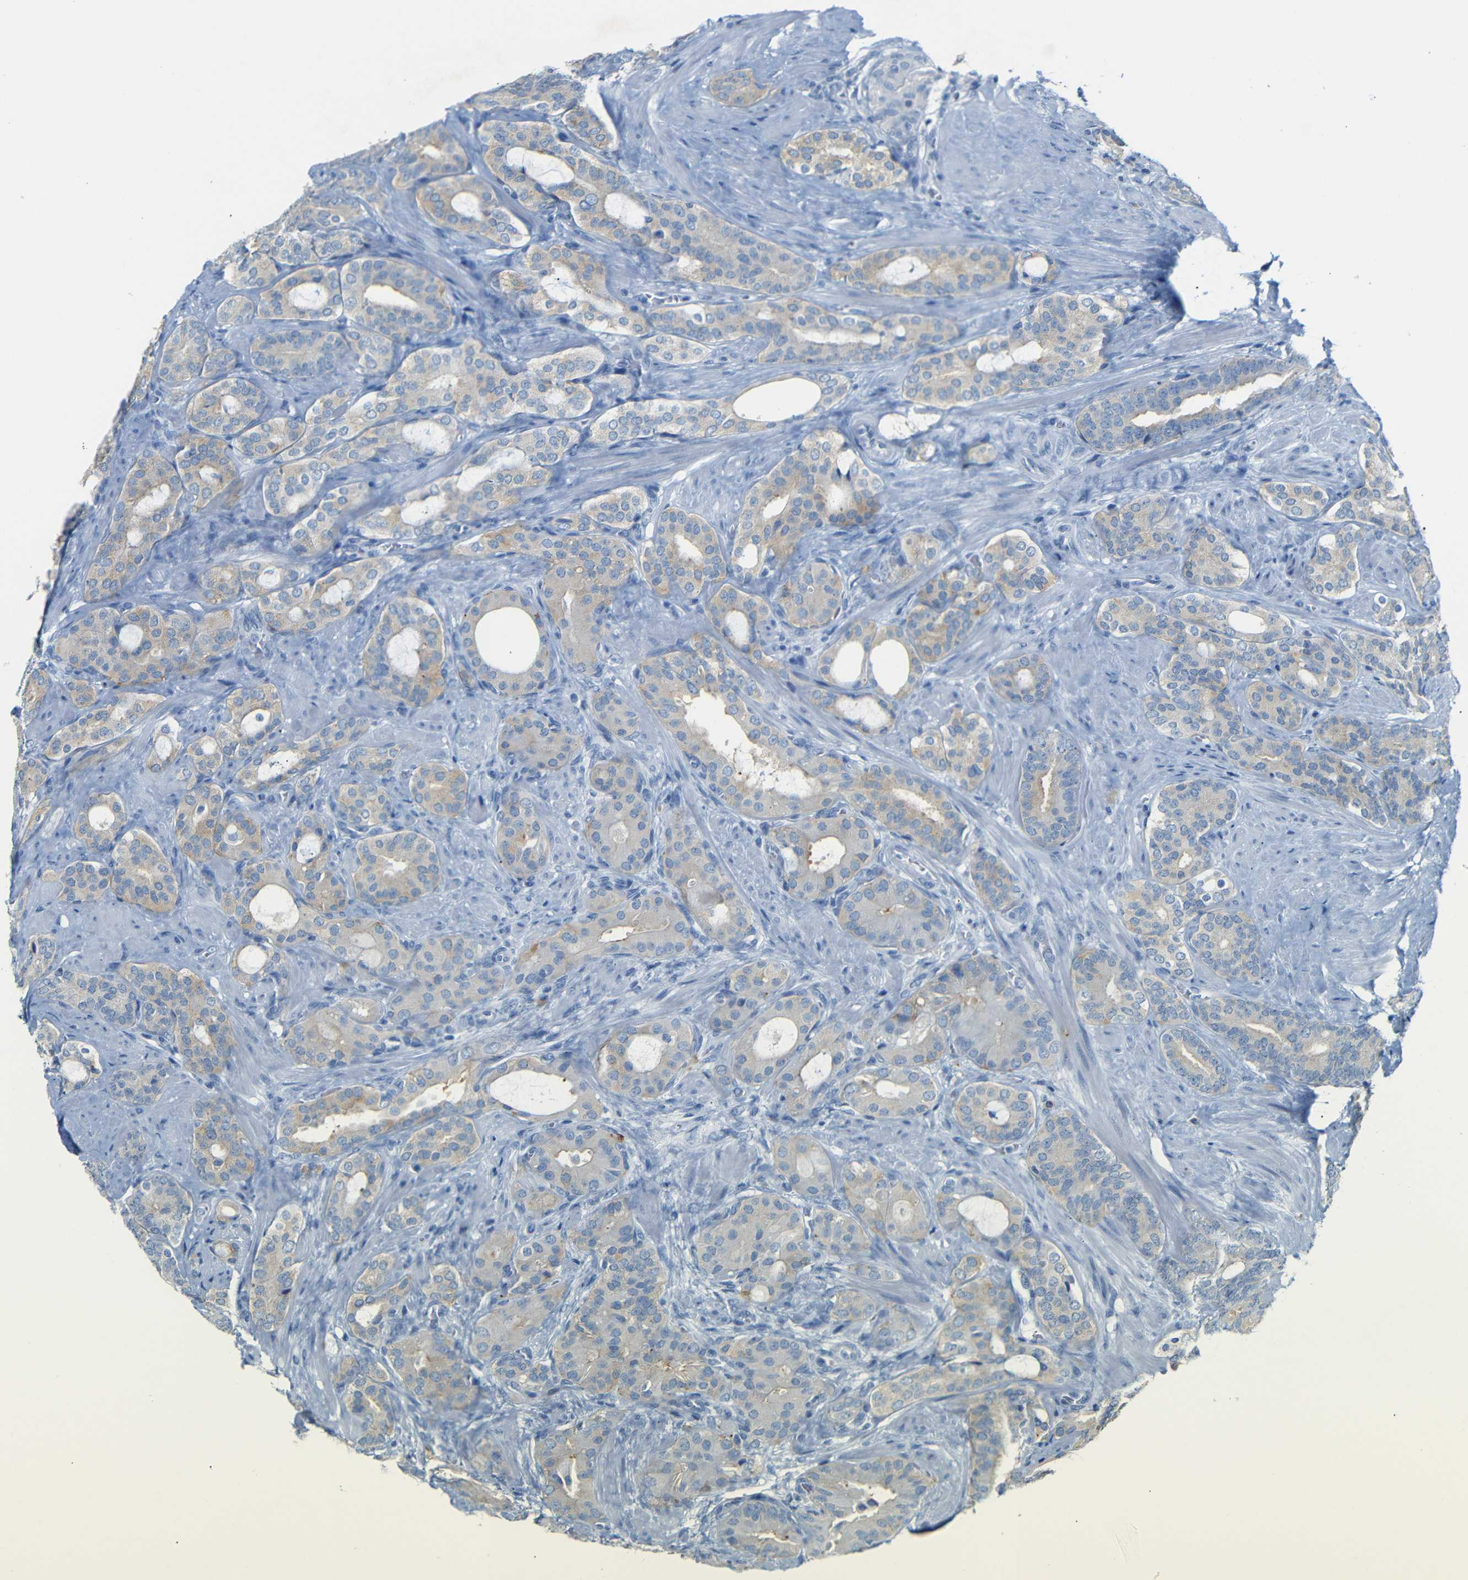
{"staining": {"intensity": "weak", "quantity": ">75%", "location": "cytoplasmic/membranous"}, "tissue": "prostate cancer", "cell_type": "Tumor cells", "image_type": "cancer", "snomed": [{"axis": "morphology", "description": "Adenocarcinoma, Low grade"}, {"axis": "topography", "description": "Prostate"}], "caption": "Protein analysis of low-grade adenocarcinoma (prostate) tissue reveals weak cytoplasmic/membranous staining in approximately >75% of tumor cells. (Stains: DAB (3,3'-diaminobenzidine) in brown, nuclei in blue, Microscopy: brightfield microscopy at high magnification).", "gene": "FCRL1", "patient": {"sex": "male", "age": 63}}